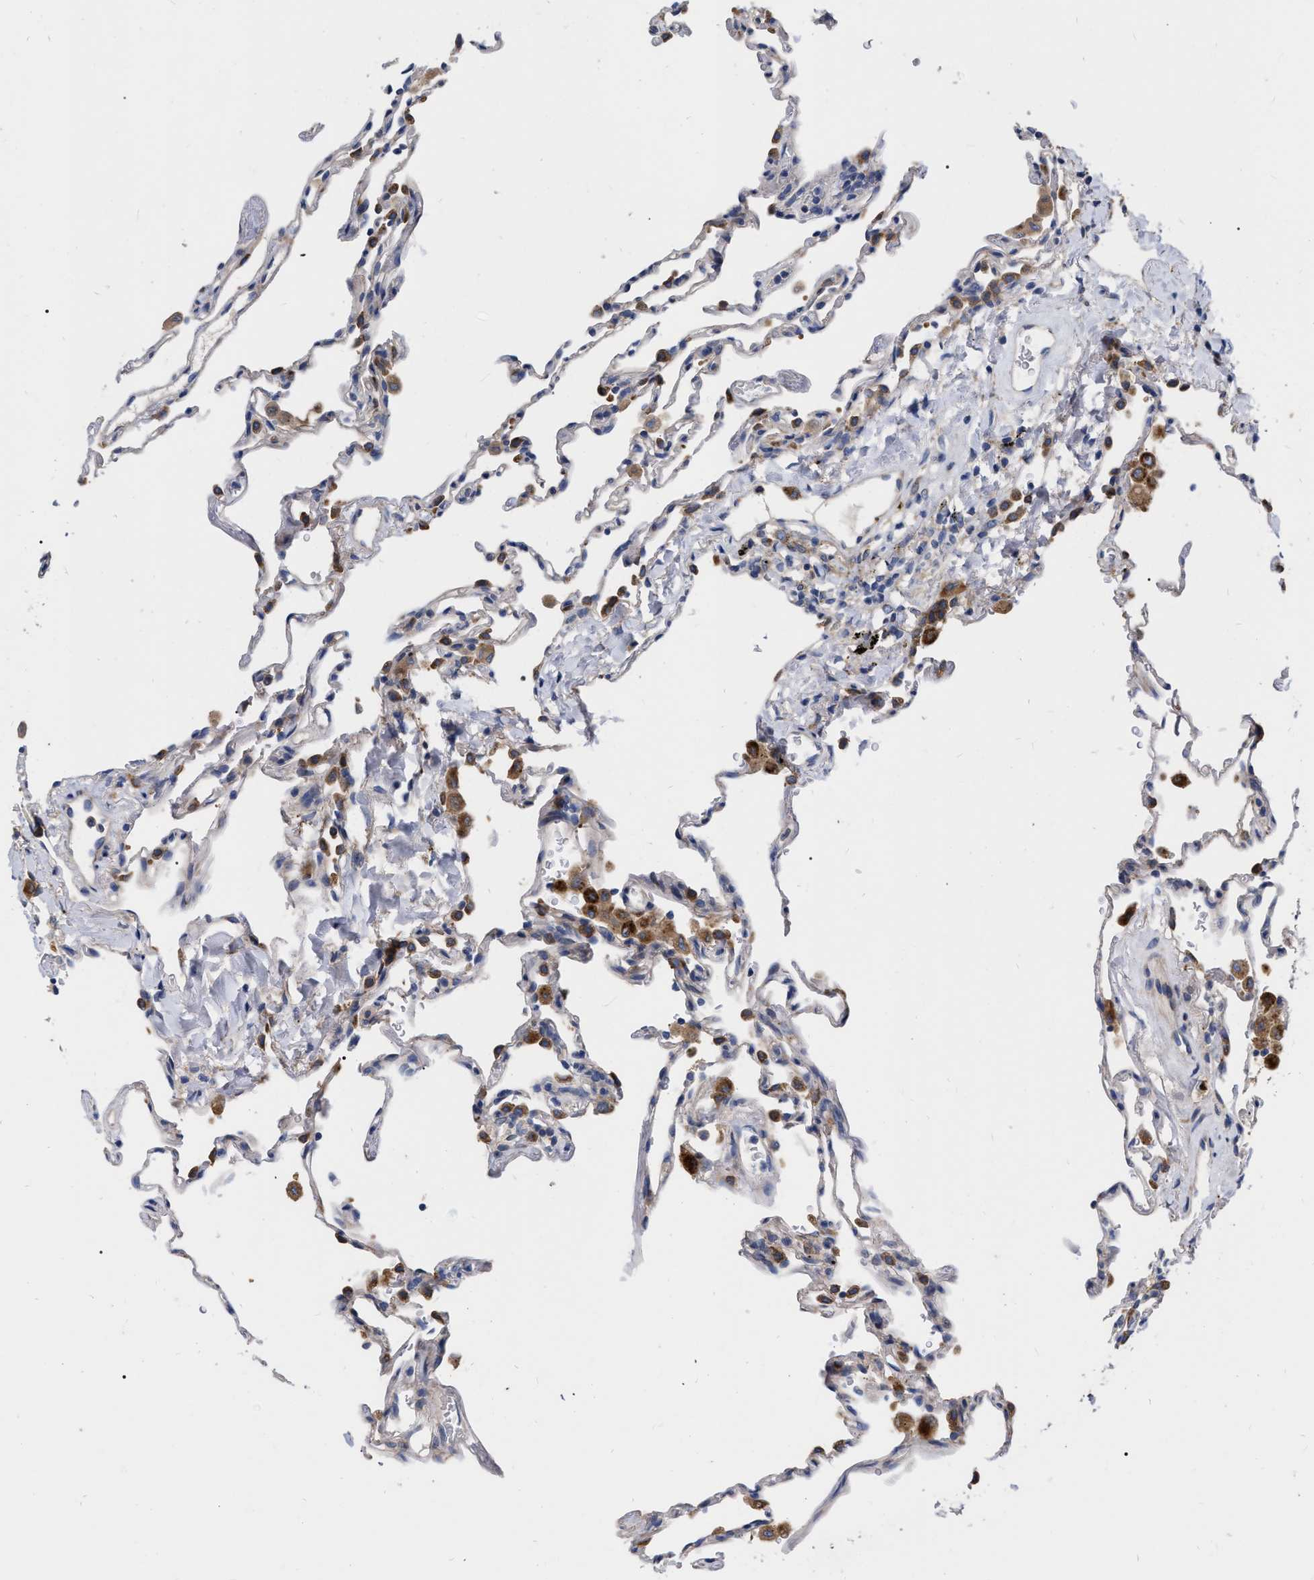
{"staining": {"intensity": "weak", "quantity": "<25%", "location": "cytoplasmic/membranous"}, "tissue": "lung", "cell_type": "Alveolar cells", "image_type": "normal", "snomed": [{"axis": "morphology", "description": "Normal tissue, NOS"}, {"axis": "topography", "description": "Lung"}], "caption": "Immunohistochemistry (IHC) of unremarkable lung displays no staining in alveolar cells.", "gene": "MLST8", "patient": {"sex": "male", "age": 59}}